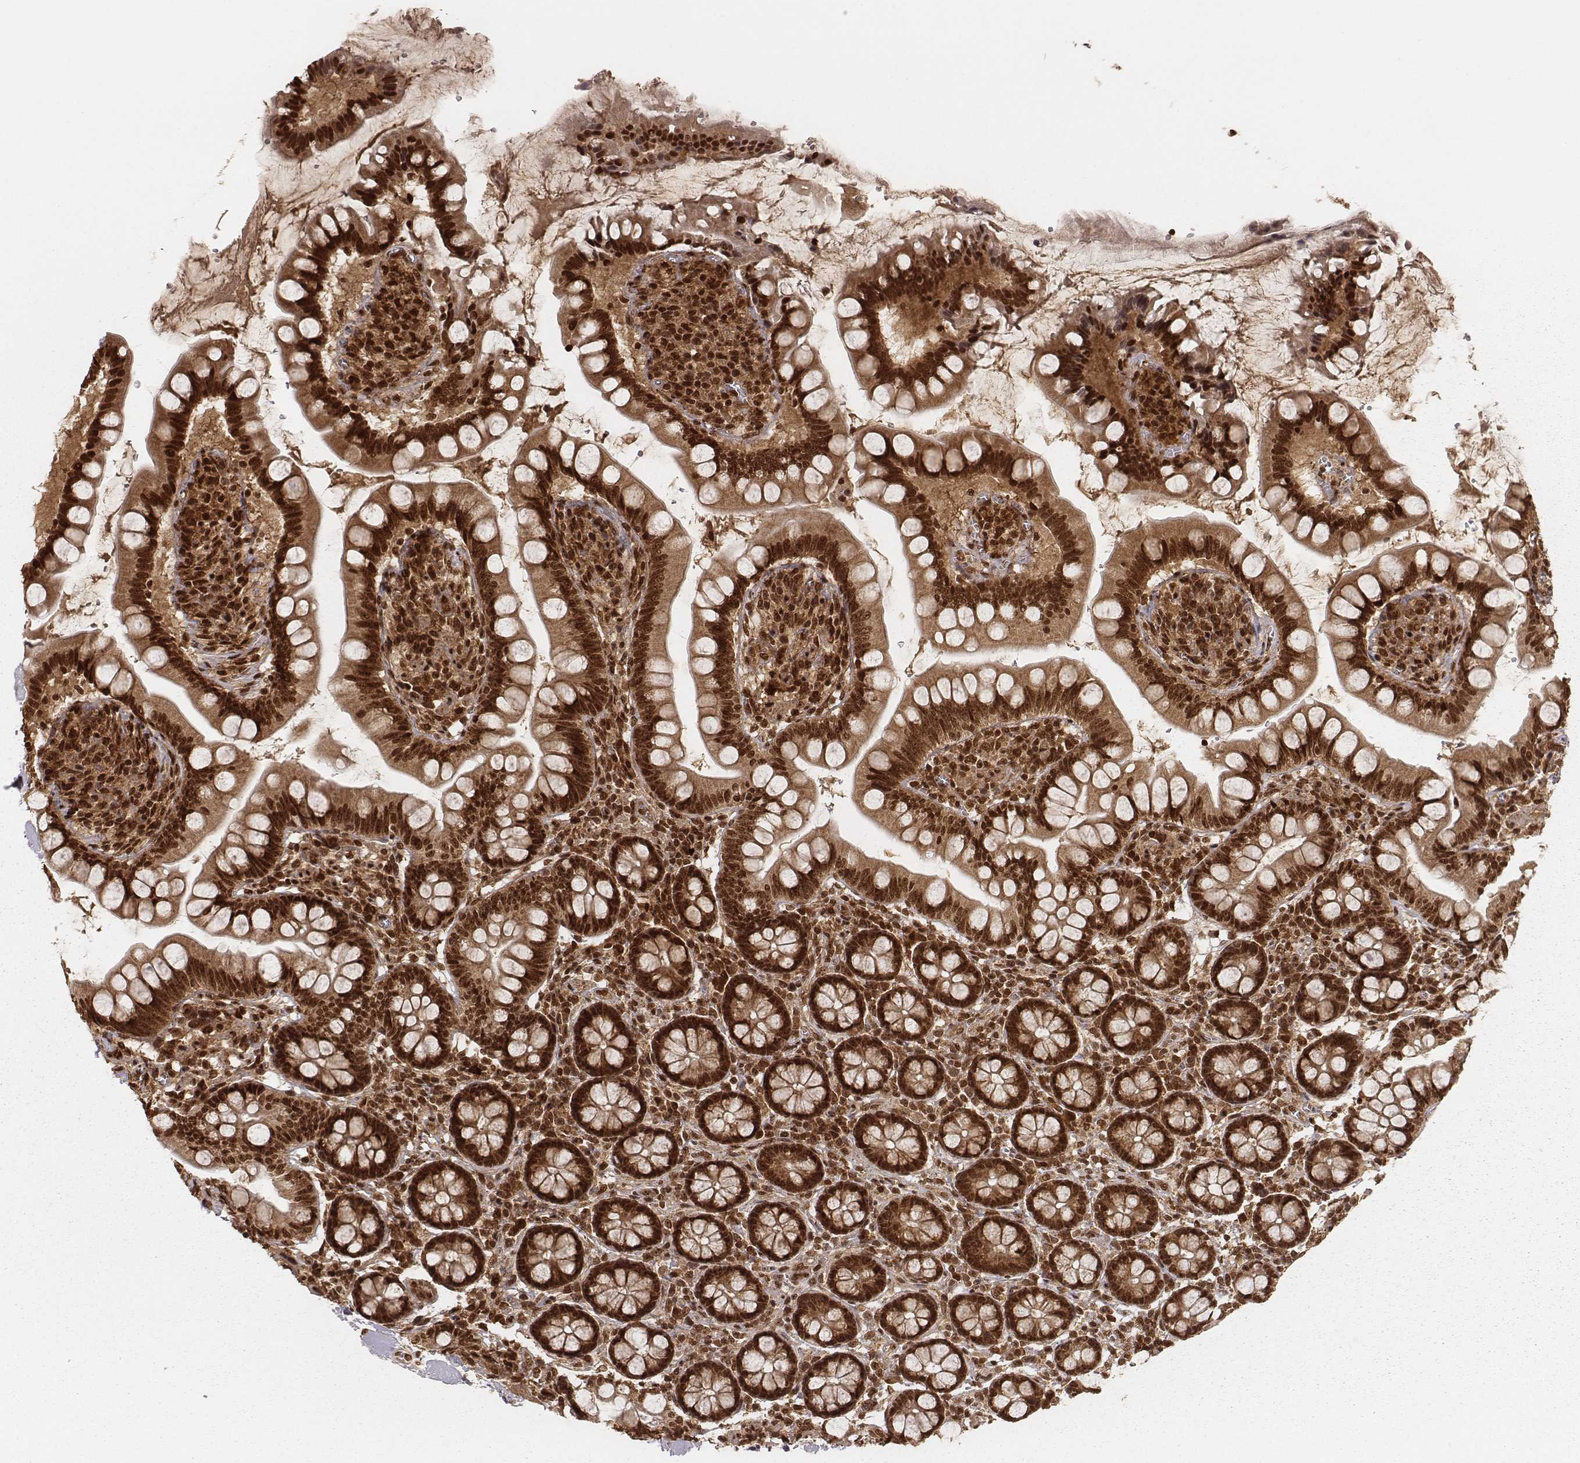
{"staining": {"intensity": "strong", "quantity": ">75%", "location": "cytoplasmic/membranous,nuclear"}, "tissue": "small intestine", "cell_type": "Glandular cells", "image_type": "normal", "snomed": [{"axis": "morphology", "description": "Normal tissue, NOS"}, {"axis": "topography", "description": "Small intestine"}], "caption": "Immunohistochemical staining of normal small intestine exhibits strong cytoplasmic/membranous,nuclear protein staining in about >75% of glandular cells. Nuclei are stained in blue.", "gene": "NFX1", "patient": {"sex": "female", "age": 56}}